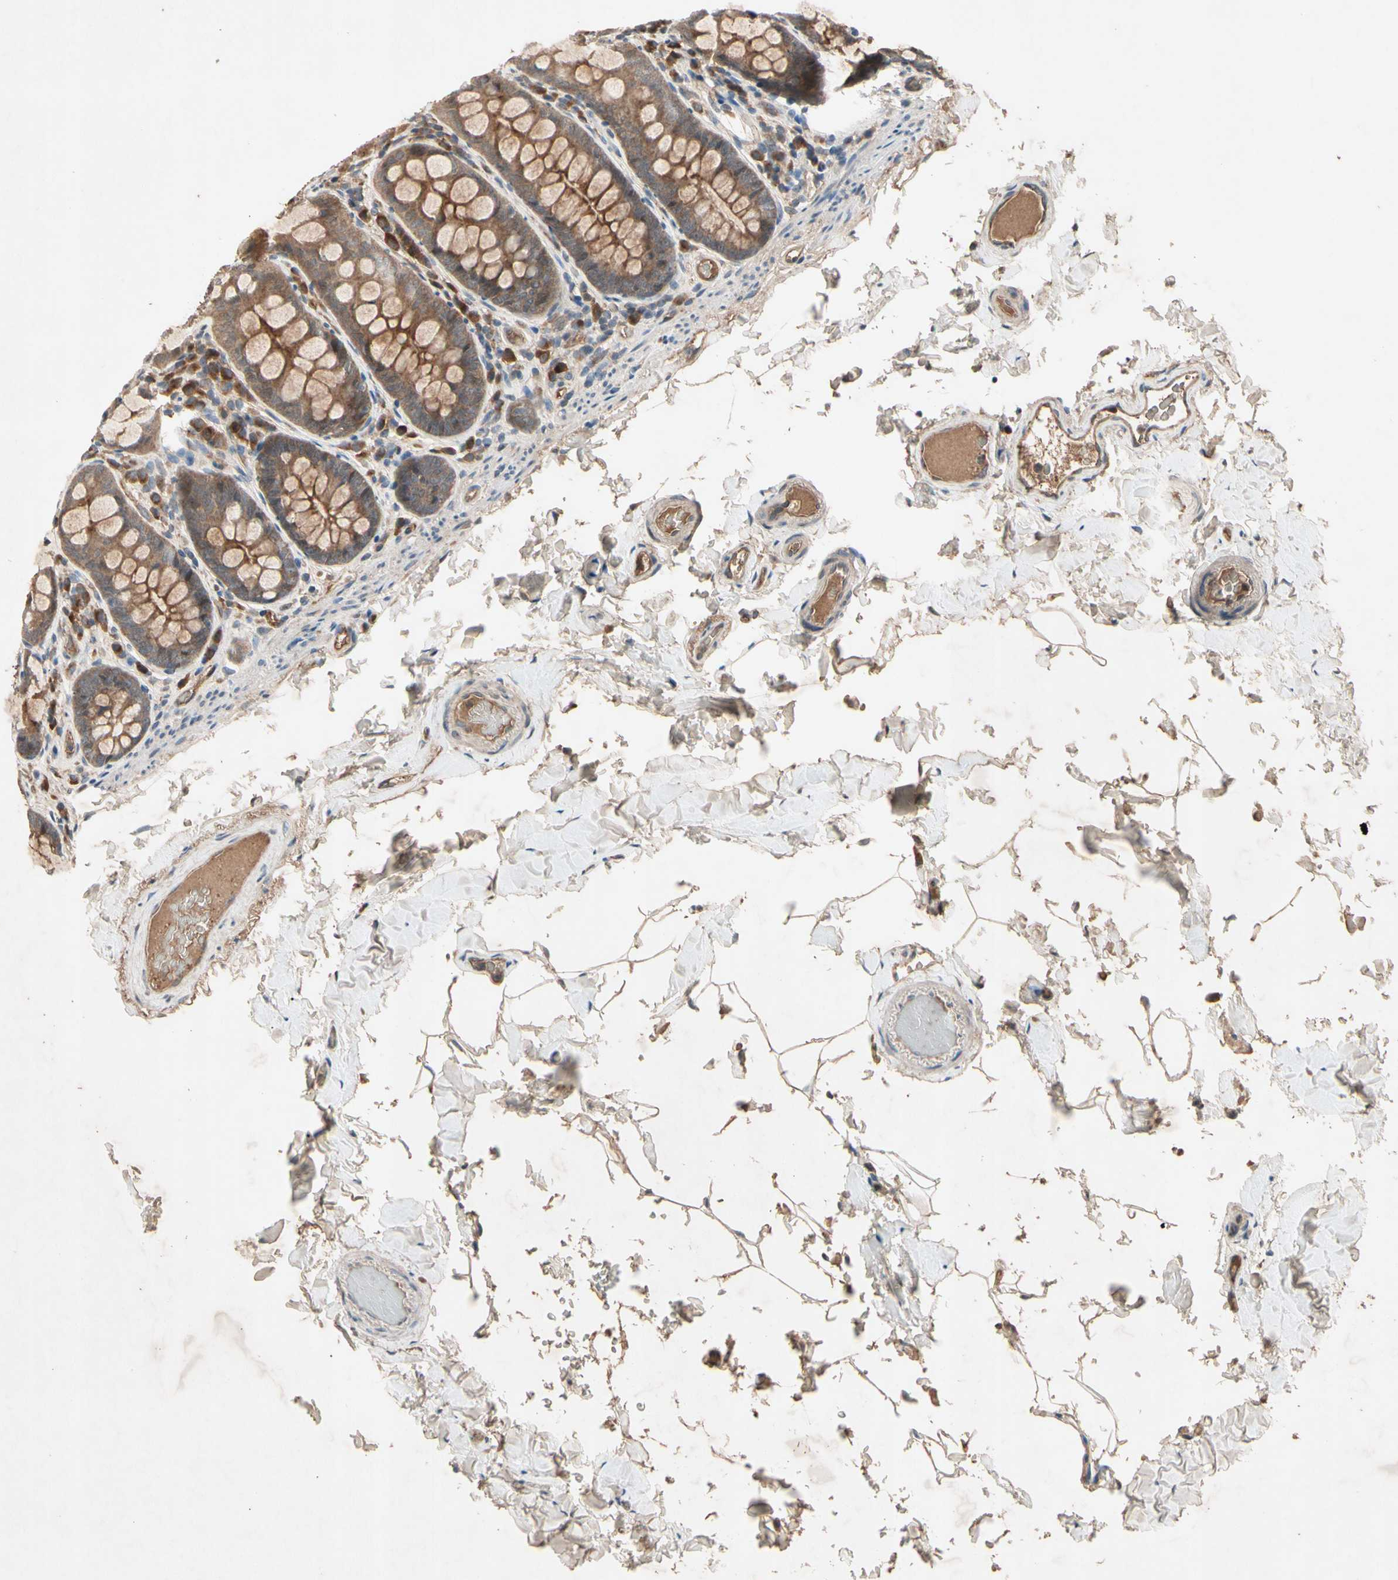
{"staining": {"intensity": "moderate", "quantity": ">75%", "location": "cytoplasmic/membranous"}, "tissue": "colon", "cell_type": "Endothelial cells", "image_type": "normal", "snomed": [{"axis": "morphology", "description": "Normal tissue, NOS"}, {"axis": "topography", "description": "Colon"}], "caption": "Colon stained with a brown dye reveals moderate cytoplasmic/membranous positive expression in about >75% of endothelial cells.", "gene": "NSF", "patient": {"sex": "female", "age": 61}}